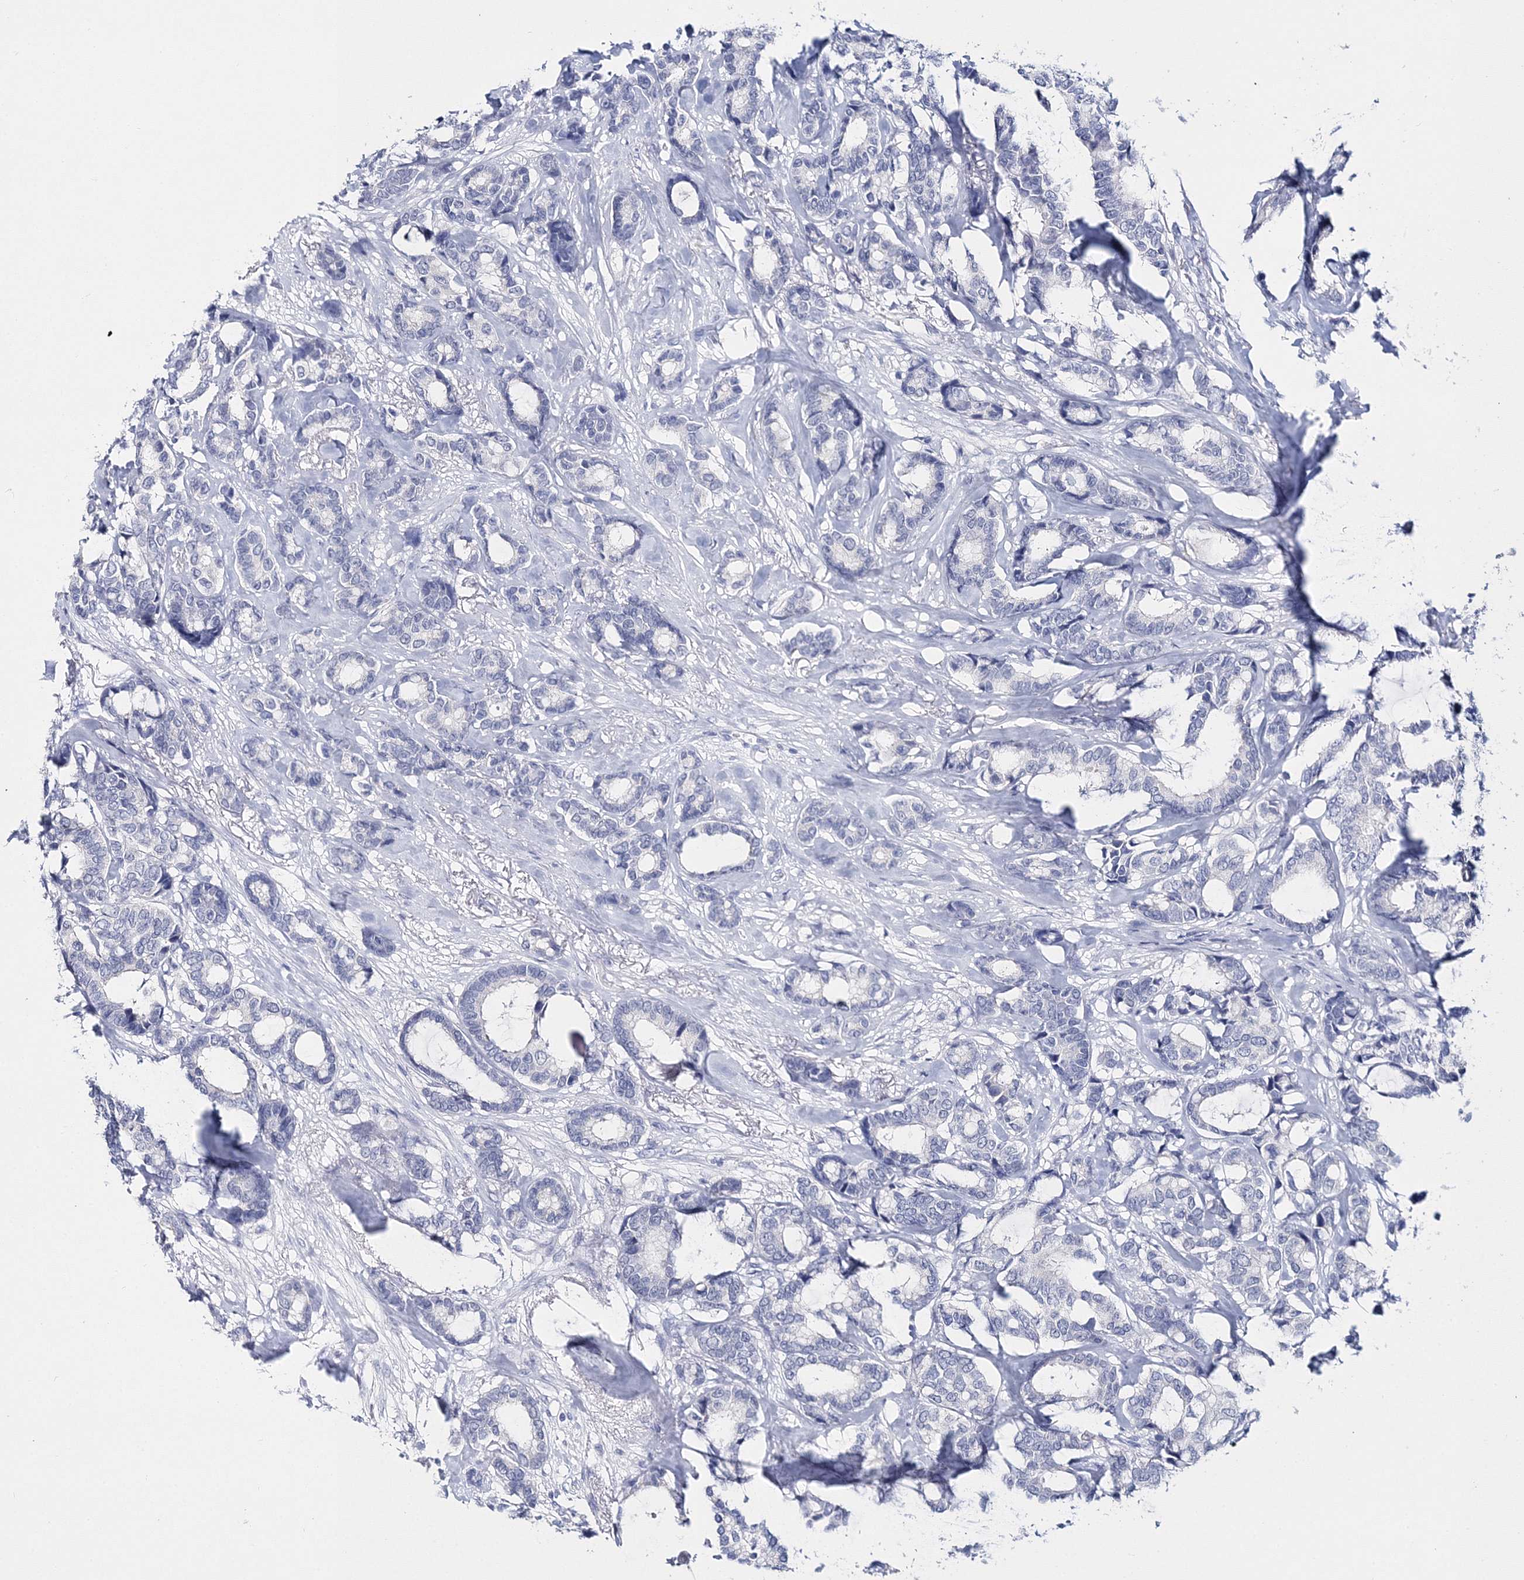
{"staining": {"intensity": "negative", "quantity": "none", "location": "none"}, "tissue": "breast cancer", "cell_type": "Tumor cells", "image_type": "cancer", "snomed": [{"axis": "morphology", "description": "Duct carcinoma"}, {"axis": "topography", "description": "Breast"}], "caption": "Protein analysis of breast invasive ductal carcinoma demonstrates no significant expression in tumor cells.", "gene": "MYOZ2", "patient": {"sex": "female", "age": 87}}